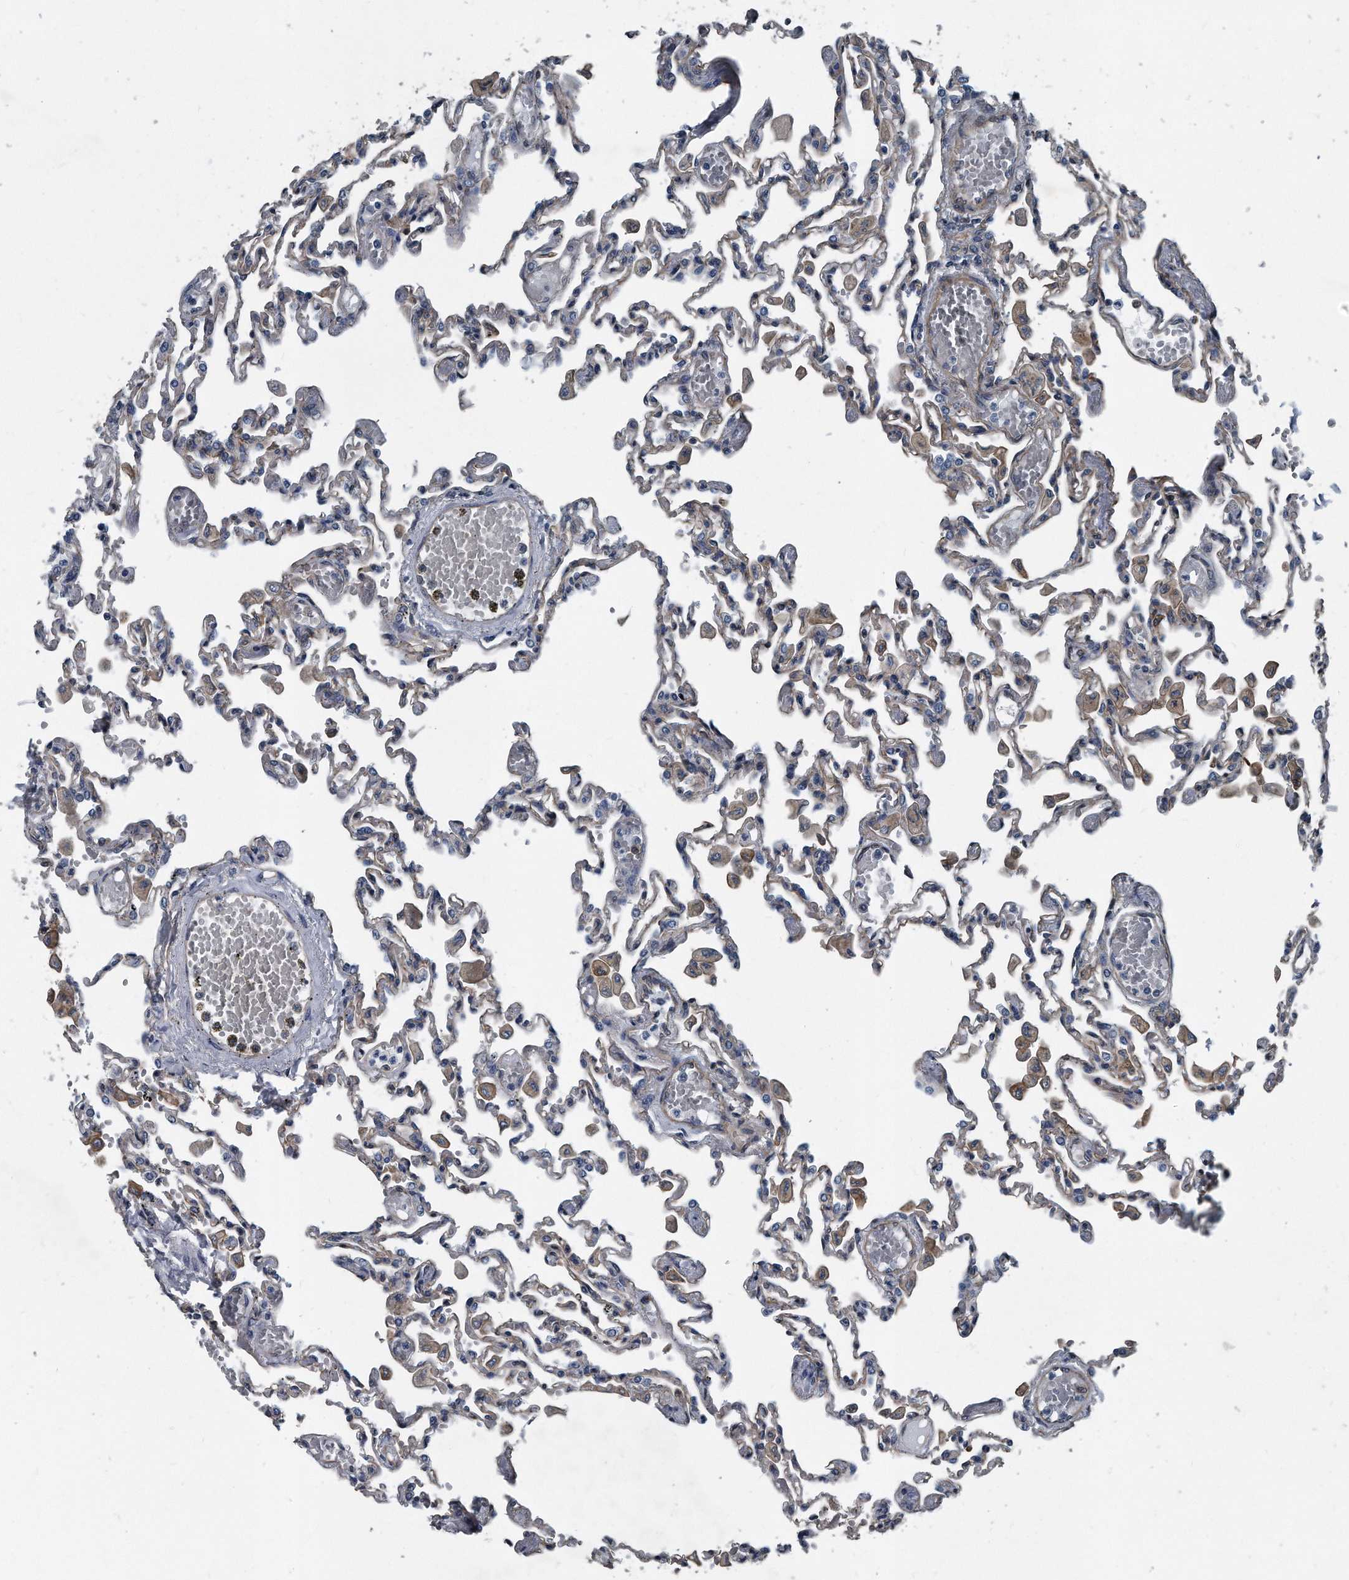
{"staining": {"intensity": "negative", "quantity": "none", "location": "none"}, "tissue": "lung", "cell_type": "Alveolar cells", "image_type": "normal", "snomed": [{"axis": "morphology", "description": "Normal tissue, NOS"}, {"axis": "topography", "description": "Bronchus"}, {"axis": "topography", "description": "Lung"}], "caption": "Alveolar cells are negative for protein expression in unremarkable human lung.", "gene": "PLEC", "patient": {"sex": "female", "age": 49}}